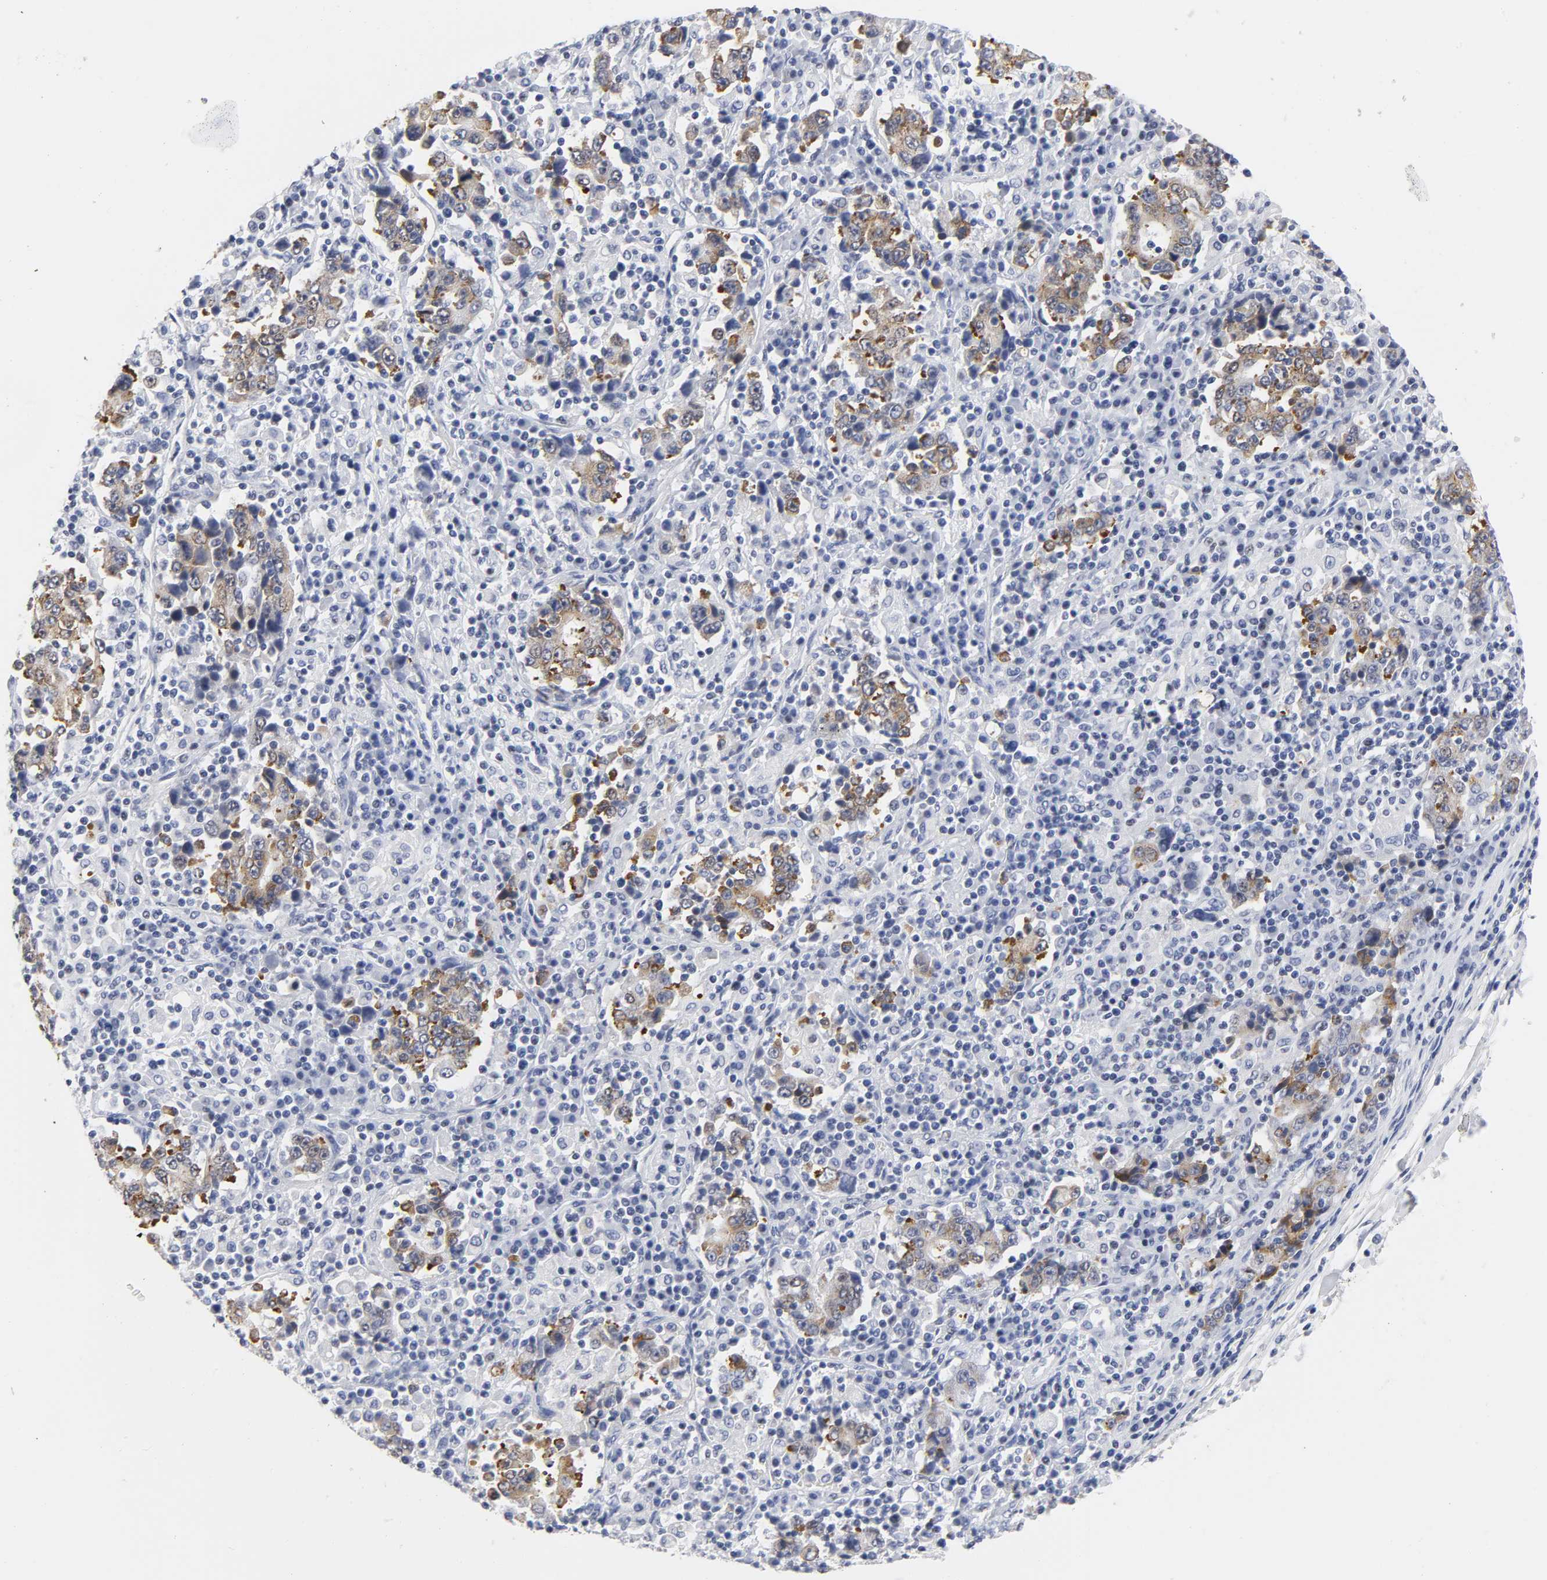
{"staining": {"intensity": "moderate", "quantity": ">75%", "location": "cytoplasmic/membranous"}, "tissue": "stomach cancer", "cell_type": "Tumor cells", "image_type": "cancer", "snomed": [{"axis": "morphology", "description": "Normal tissue, NOS"}, {"axis": "morphology", "description": "Adenocarcinoma, NOS"}, {"axis": "topography", "description": "Stomach, upper"}, {"axis": "topography", "description": "Stomach"}], "caption": "Stomach cancer was stained to show a protein in brown. There is medium levels of moderate cytoplasmic/membranous expression in approximately >75% of tumor cells.", "gene": "GRHL2", "patient": {"sex": "male", "age": 59}}